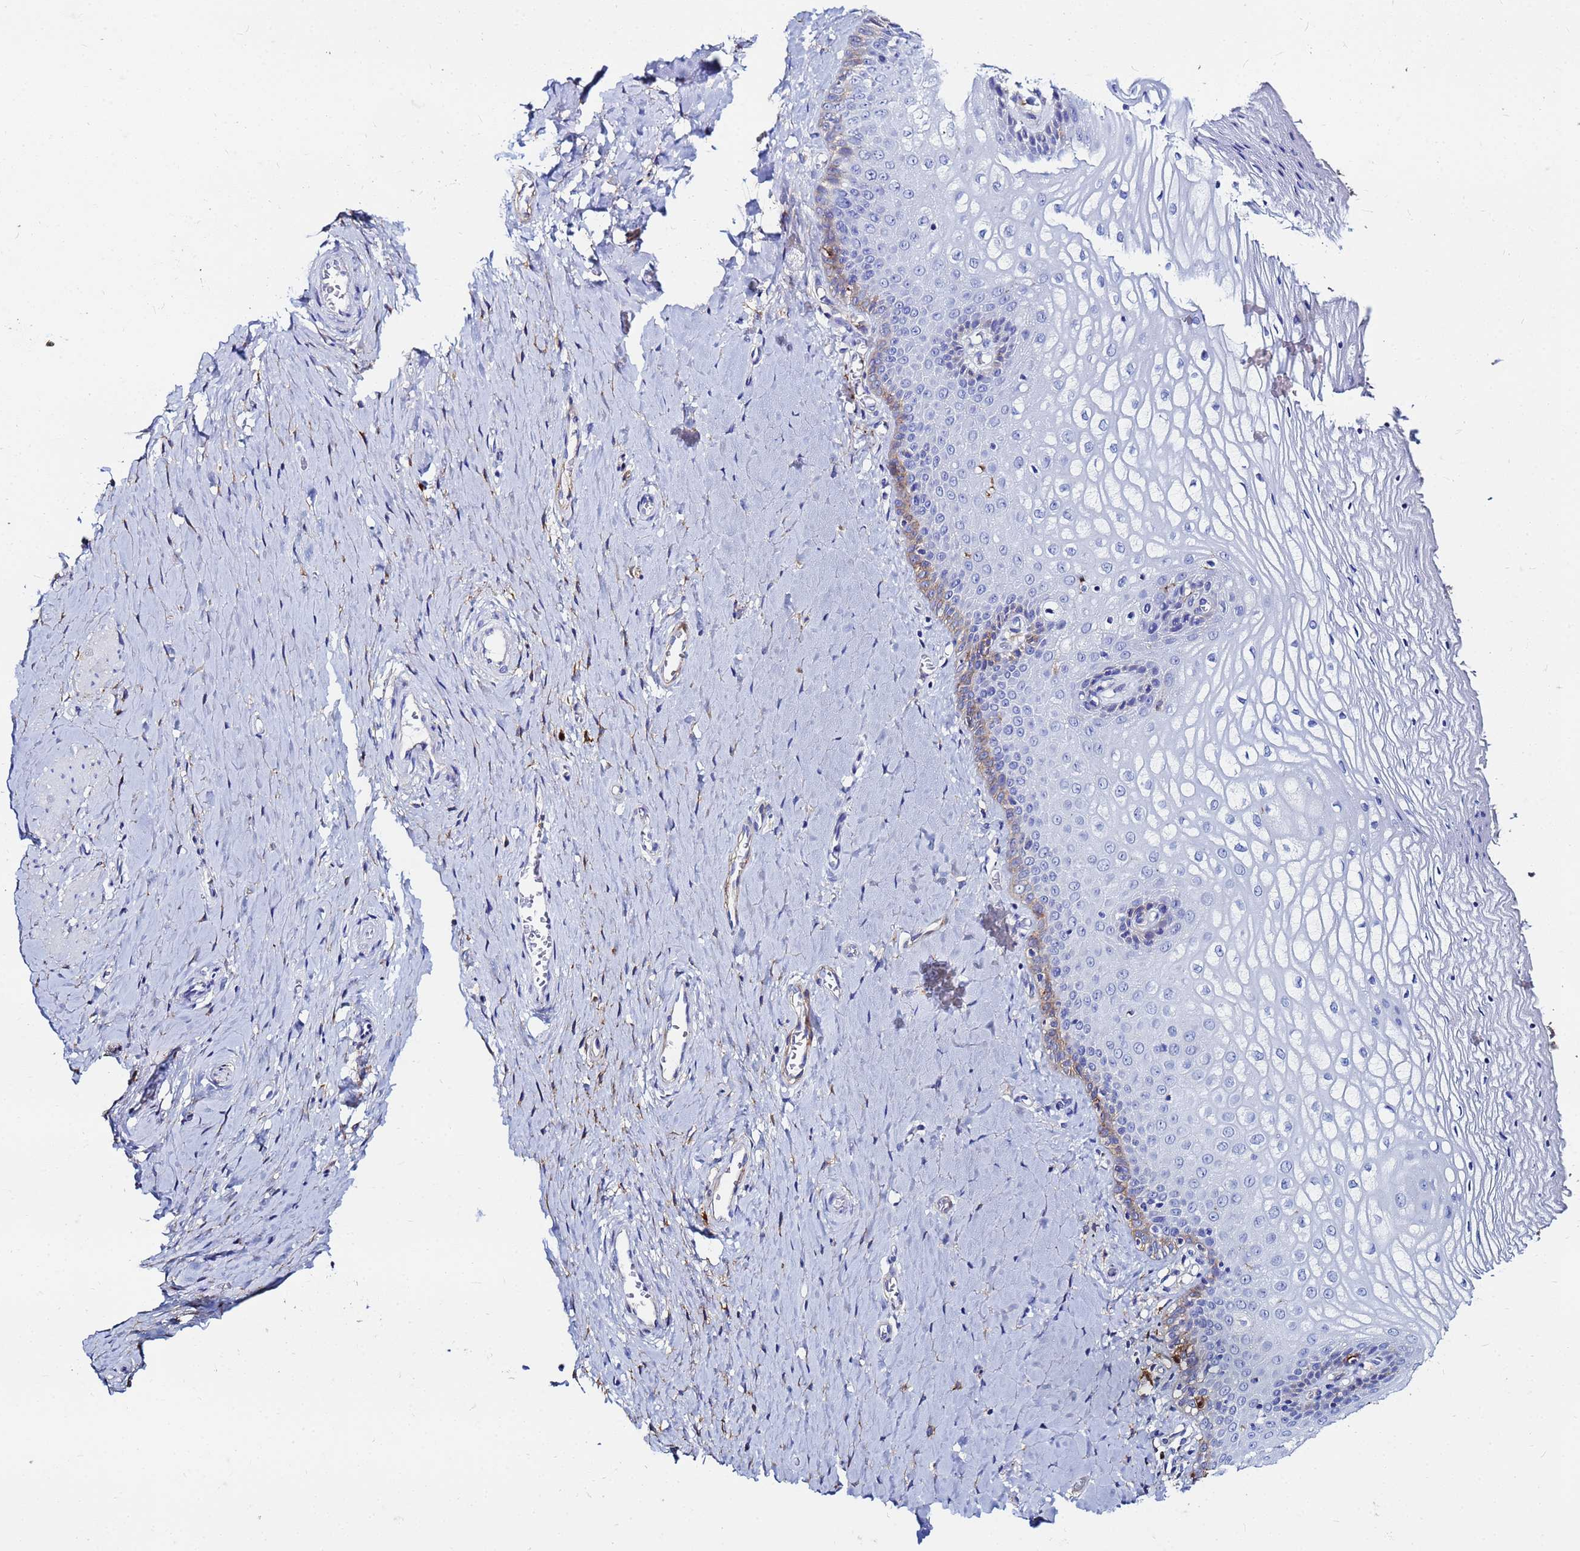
{"staining": {"intensity": "moderate", "quantity": "<25%", "location": "cytoplasmic/membranous"}, "tissue": "vagina", "cell_type": "Squamous epithelial cells", "image_type": "normal", "snomed": [{"axis": "morphology", "description": "Normal tissue, NOS"}, {"axis": "topography", "description": "Vagina"}], "caption": "IHC image of unremarkable human vagina stained for a protein (brown), which reveals low levels of moderate cytoplasmic/membranous expression in approximately <25% of squamous epithelial cells.", "gene": "BASP1", "patient": {"sex": "female", "age": 65}}